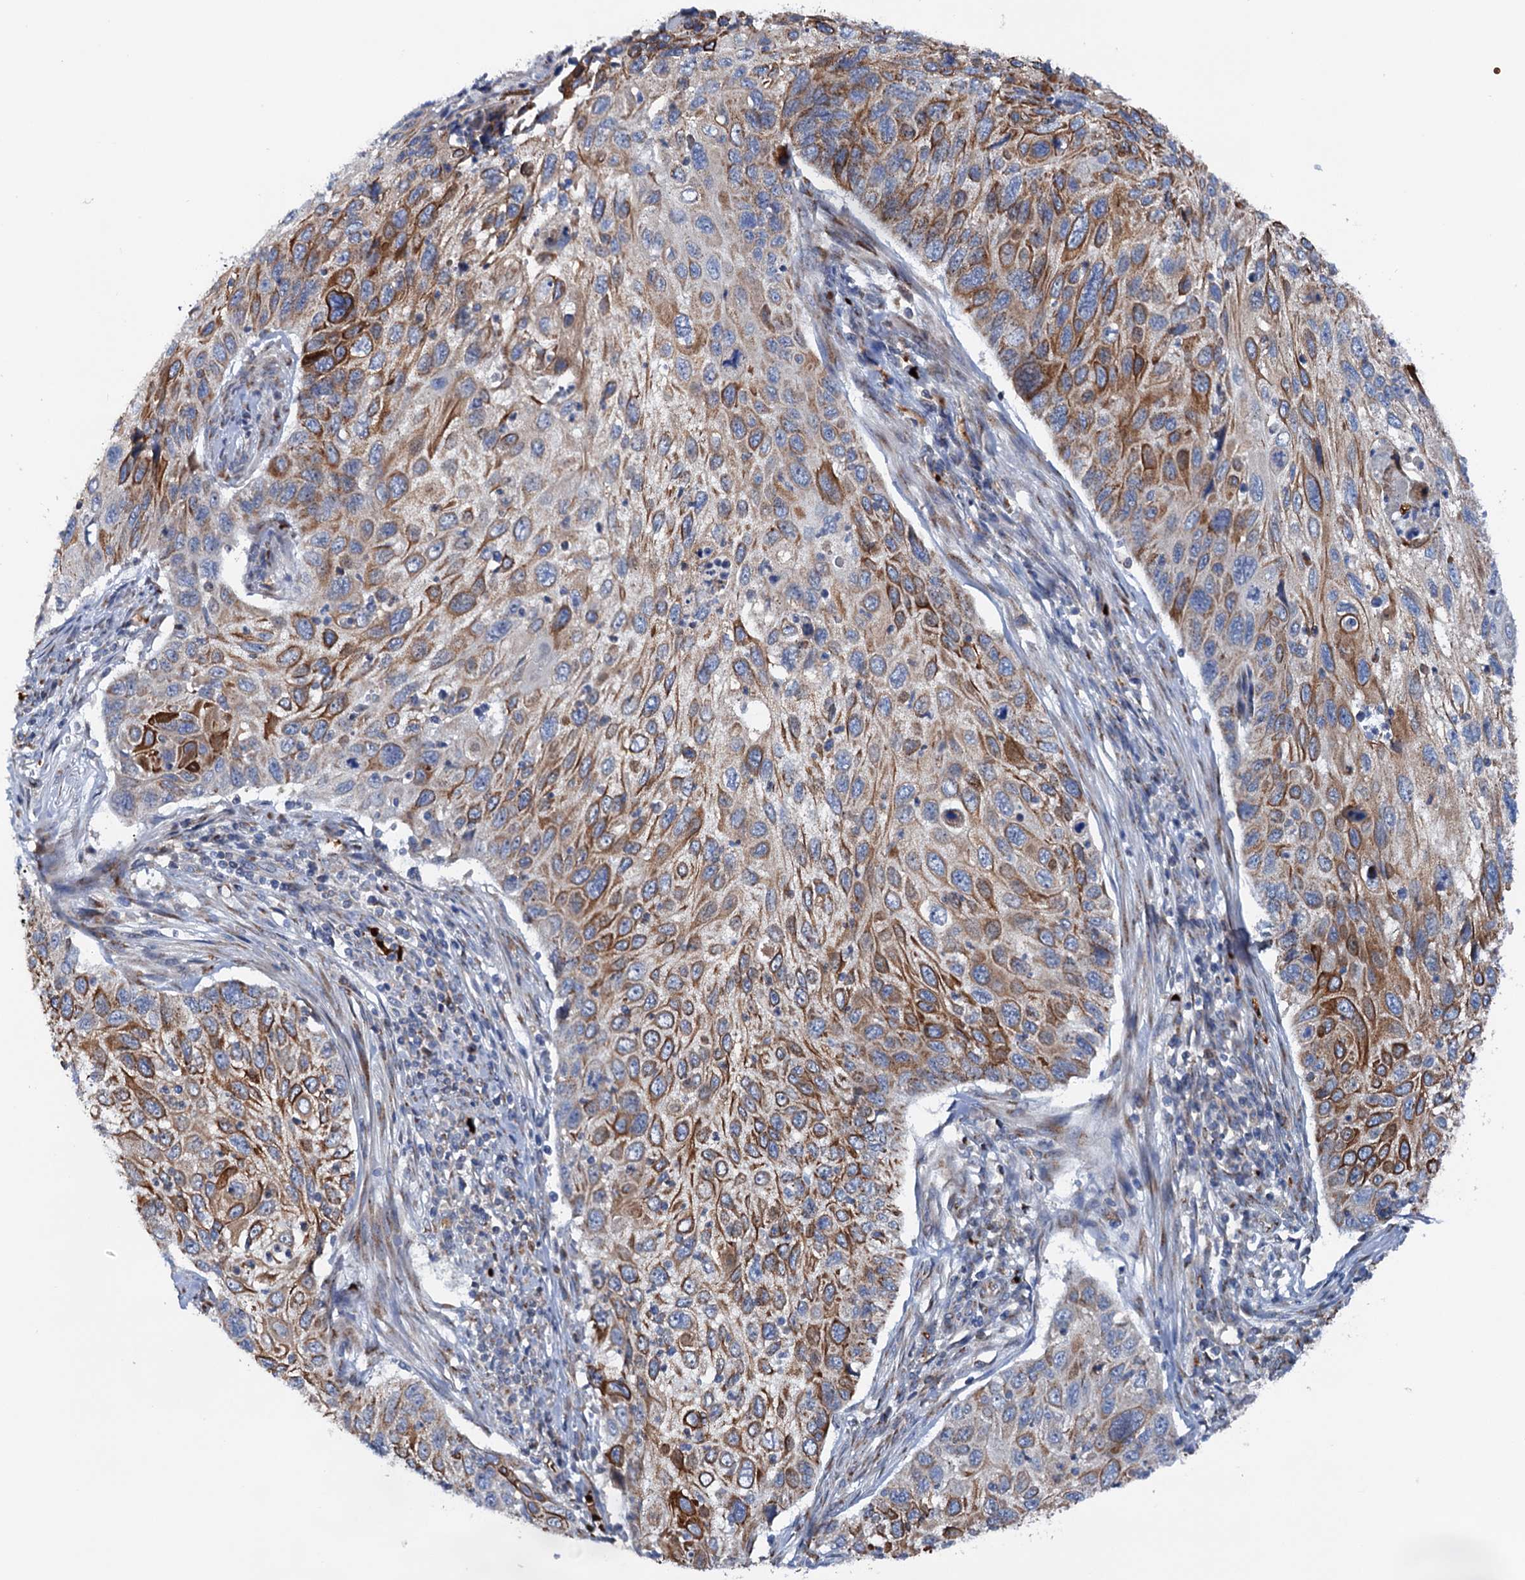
{"staining": {"intensity": "strong", "quantity": "25%-75%", "location": "cytoplasmic/membranous"}, "tissue": "cervical cancer", "cell_type": "Tumor cells", "image_type": "cancer", "snomed": [{"axis": "morphology", "description": "Squamous cell carcinoma, NOS"}, {"axis": "topography", "description": "Cervix"}], "caption": "Cervical cancer (squamous cell carcinoma) stained with a protein marker reveals strong staining in tumor cells.", "gene": "EIPR1", "patient": {"sex": "female", "age": 70}}